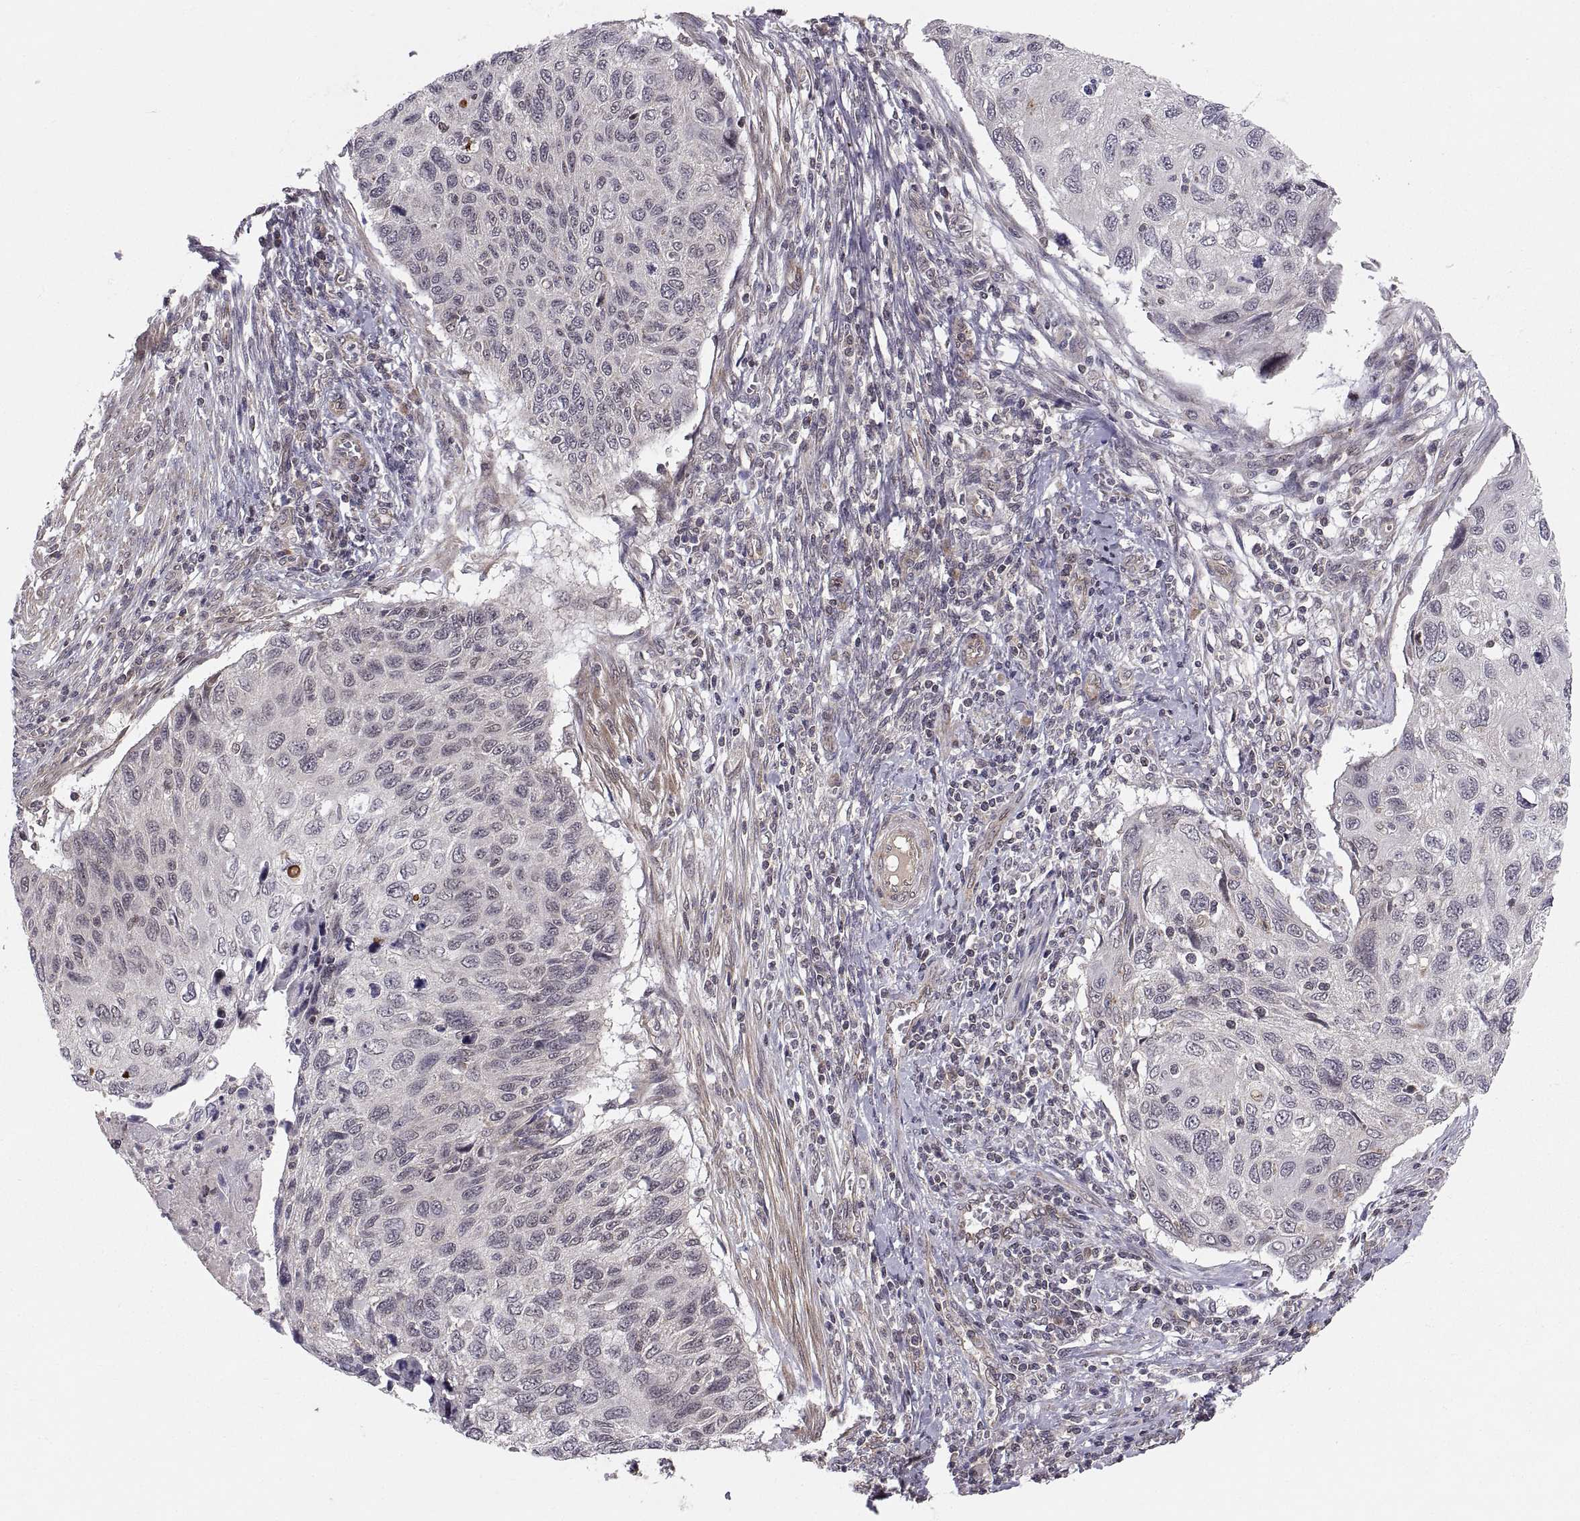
{"staining": {"intensity": "negative", "quantity": "none", "location": "none"}, "tissue": "cervical cancer", "cell_type": "Tumor cells", "image_type": "cancer", "snomed": [{"axis": "morphology", "description": "Squamous cell carcinoma, NOS"}, {"axis": "topography", "description": "Cervix"}], "caption": "Immunohistochemistry photomicrograph of neoplastic tissue: human cervical cancer (squamous cell carcinoma) stained with DAB demonstrates no significant protein positivity in tumor cells.", "gene": "ABL2", "patient": {"sex": "female", "age": 70}}